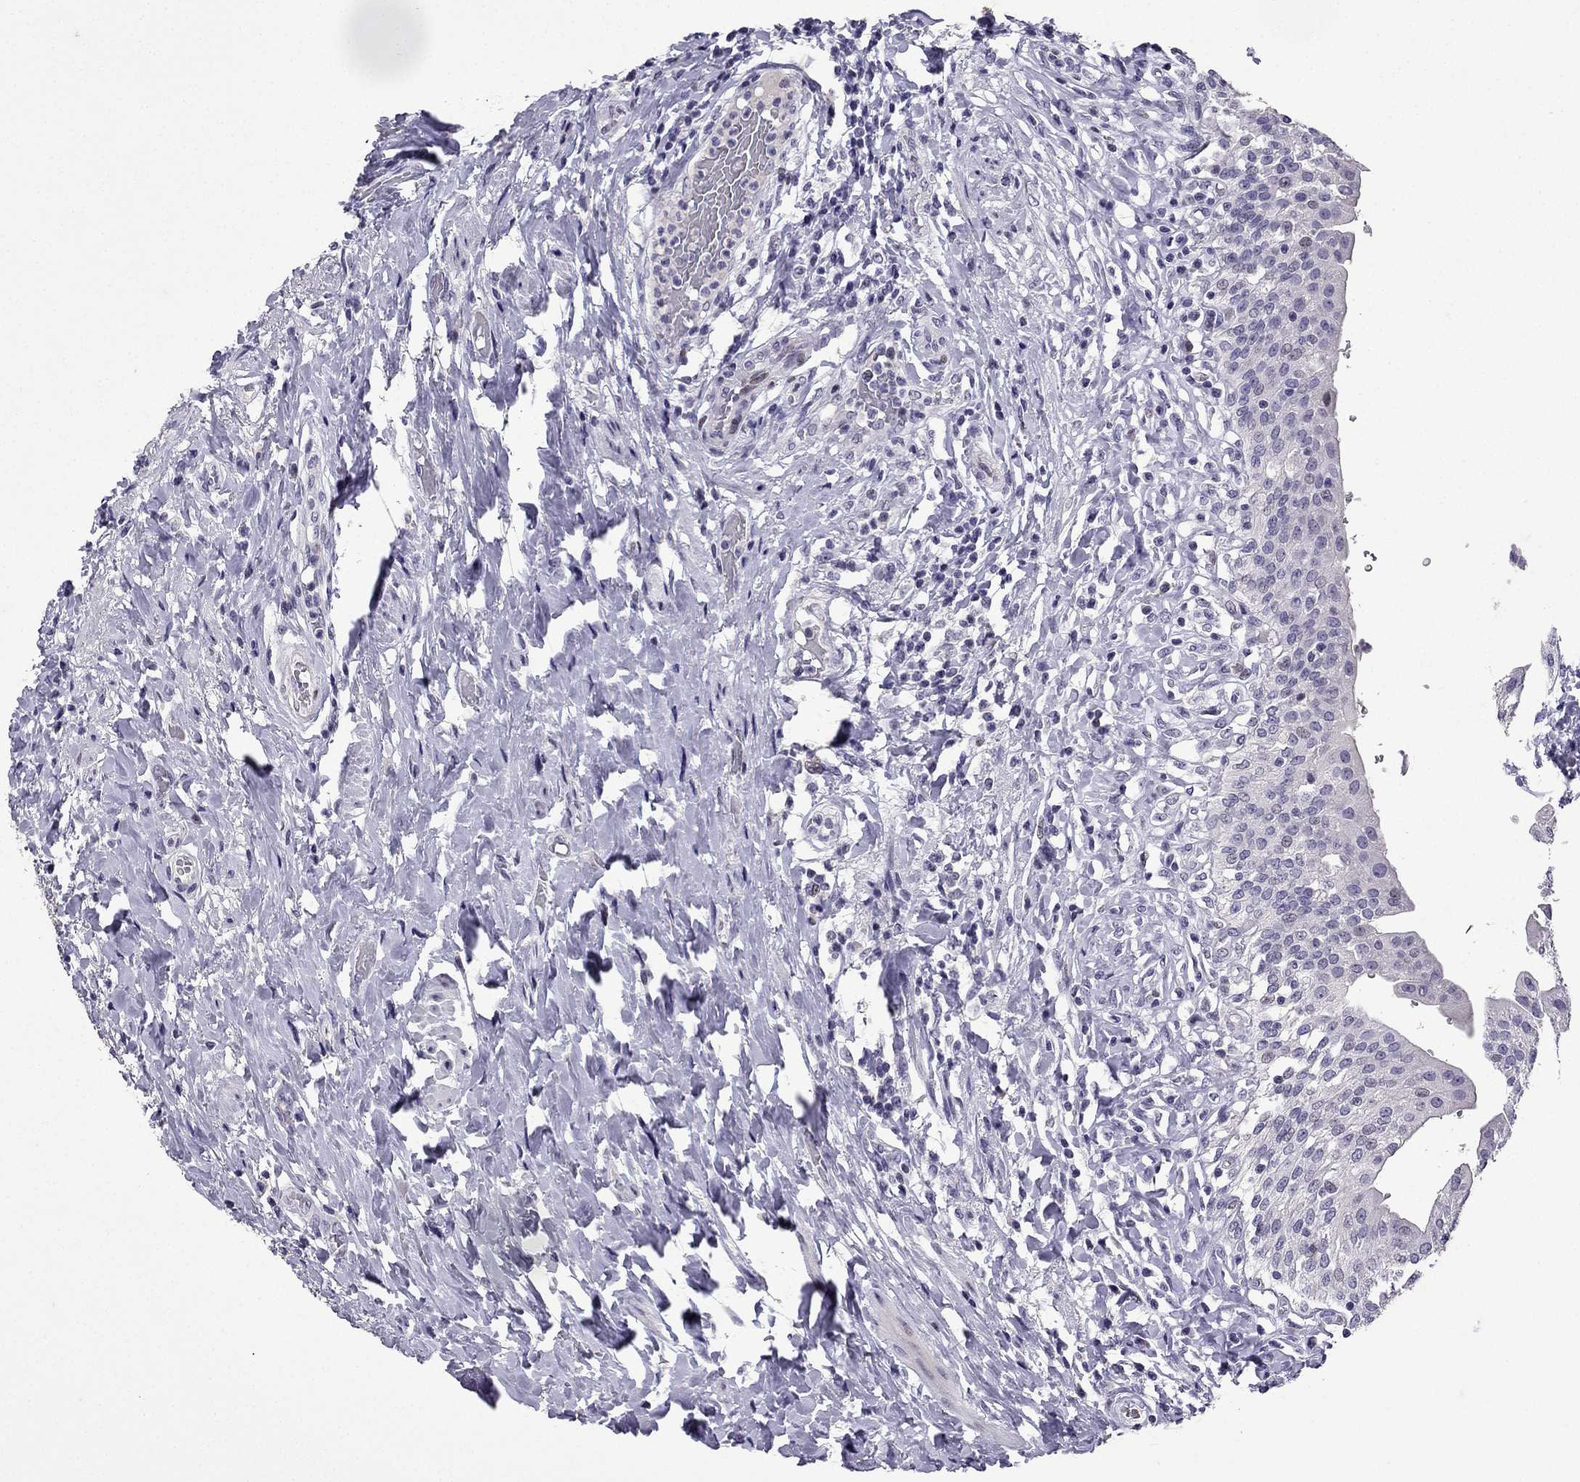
{"staining": {"intensity": "negative", "quantity": "none", "location": "none"}, "tissue": "urinary bladder", "cell_type": "Urothelial cells", "image_type": "normal", "snomed": [{"axis": "morphology", "description": "Normal tissue, NOS"}, {"axis": "morphology", "description": "Inflammation, NOS"}, {"axis": "topography", "description": "Urinary bladder"}], "caption": "An IHC histopathology image of unremarkable urinary bladder is shown. There is no staining in urothelial cells of urinary bladder. (Stains: DAB (3,3'-diaminobenzidine) immunohistochemistry (IHC) with hematoxylin counter stain, Microscopy: brightfield microscopy at high magnification).", "gene": "TTN", "patient": {"sex": "male", "age": 64}}